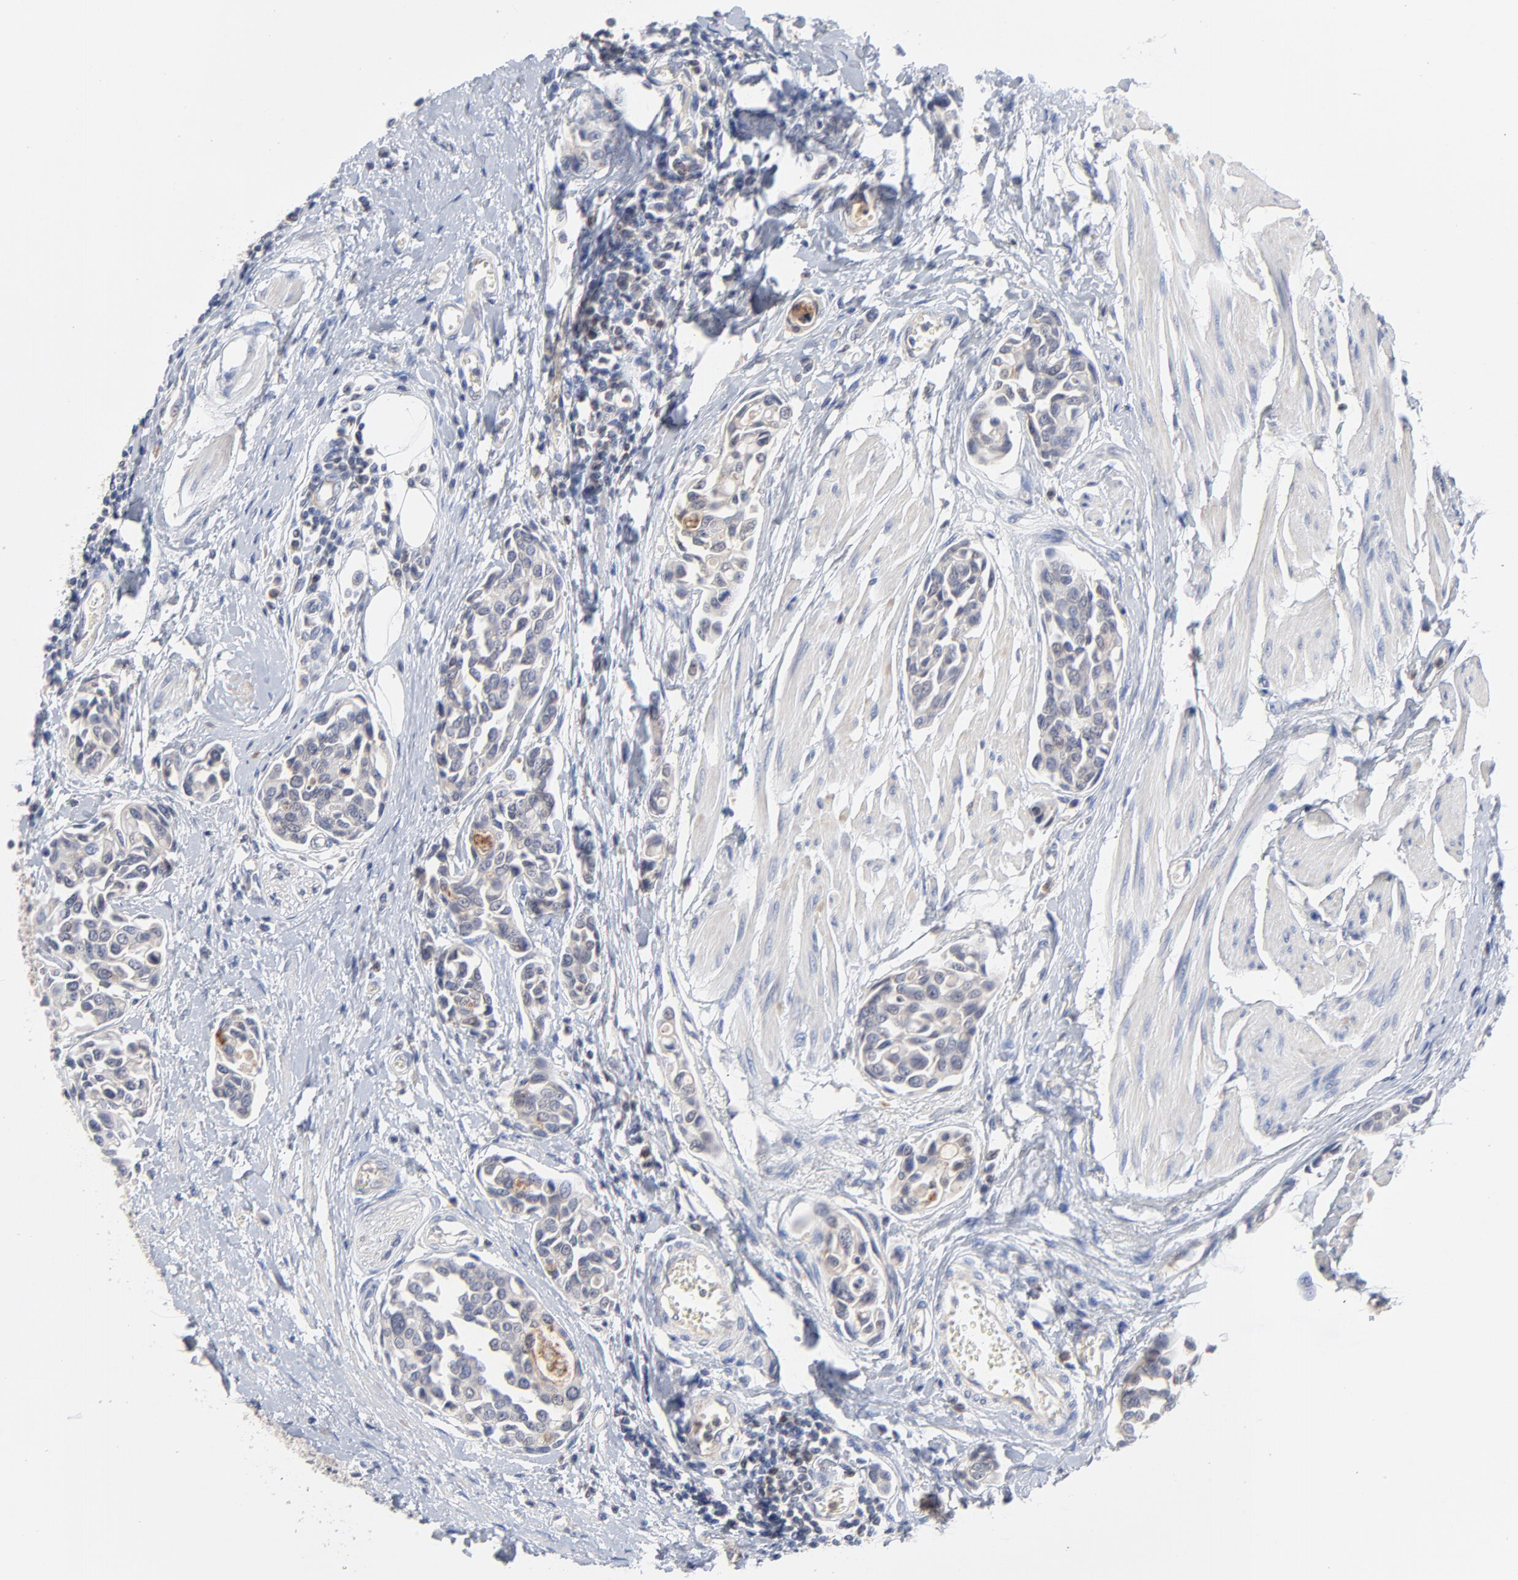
{"staining": {"intensity": "negative", "quantity": "none", "location": "none"}, "tissue": "urothelial cancer", "cell_type": "Tumor cells", "image_type": "cancer", "snomed": [{"axis": "morphology", "description": "Urothelial carcinoma, High grade"}, {"axis": "topography", "description": "Urinary bladder"}], "caption": "Urothelial cancer was stained to show a protein in brown. There is no significant staining in tumor cells.", "gene": "CAB39L", "patient": {"sex": "male", "age": 78}}